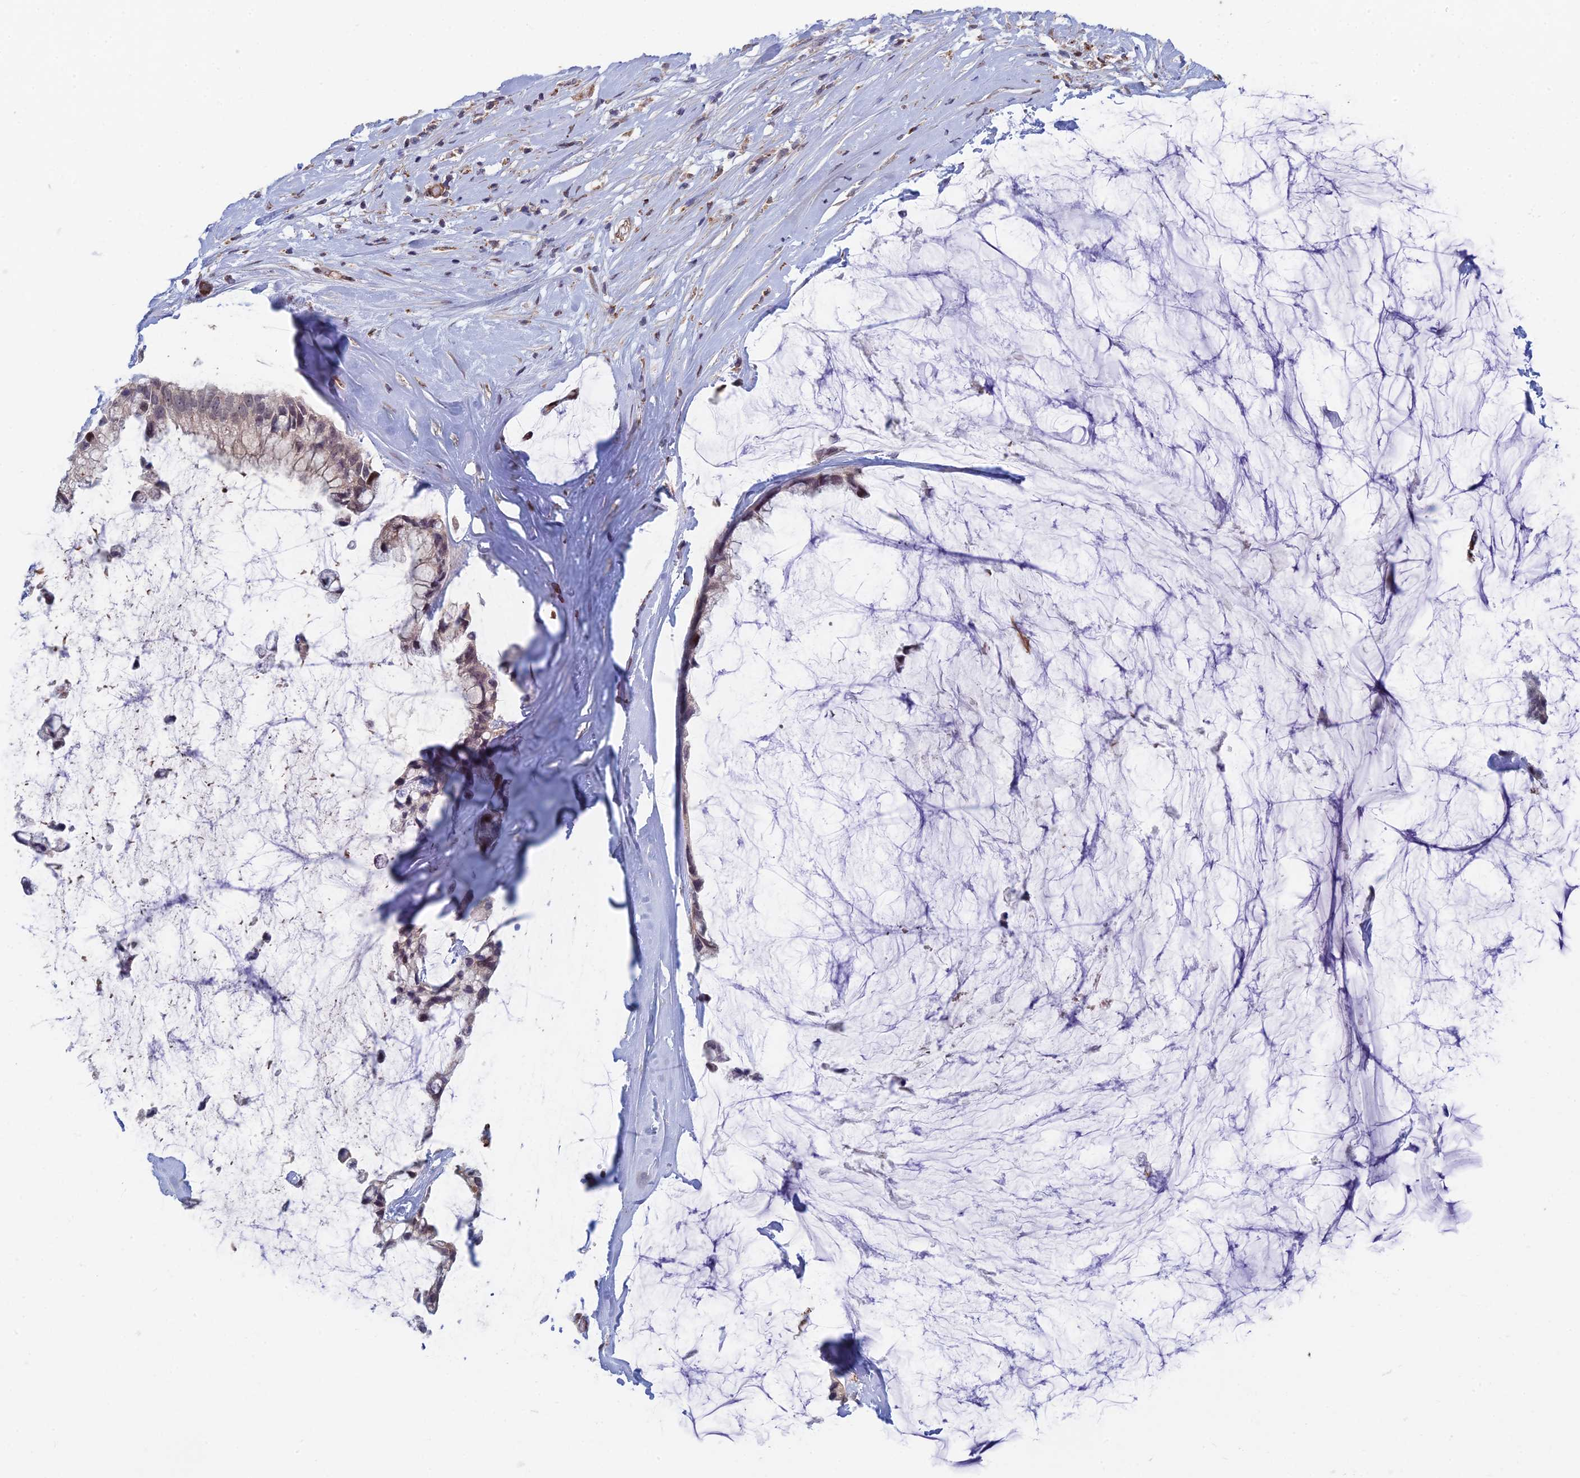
{"staining": {"intensity": "weak", "quantity": "<25%", "location": "cytoplasmic/membranous"}, "tissue": "ovarian cancer", "cell_type": "Tumor cells", "image_type": "cancer", "snomed": [{"axis": "morphology", "description": "Cystadenocarcinoma, mucinous, NOS"}, {"axis": "topography", "description": "Ovary"}], "caption": "Protein analysis of ovarian cancer (mucinous cystadenocarcinoma) shows no significant expression in tumor cells.", "gene": "FOXS1", "patient": {"sex": "female", "age": 39}}